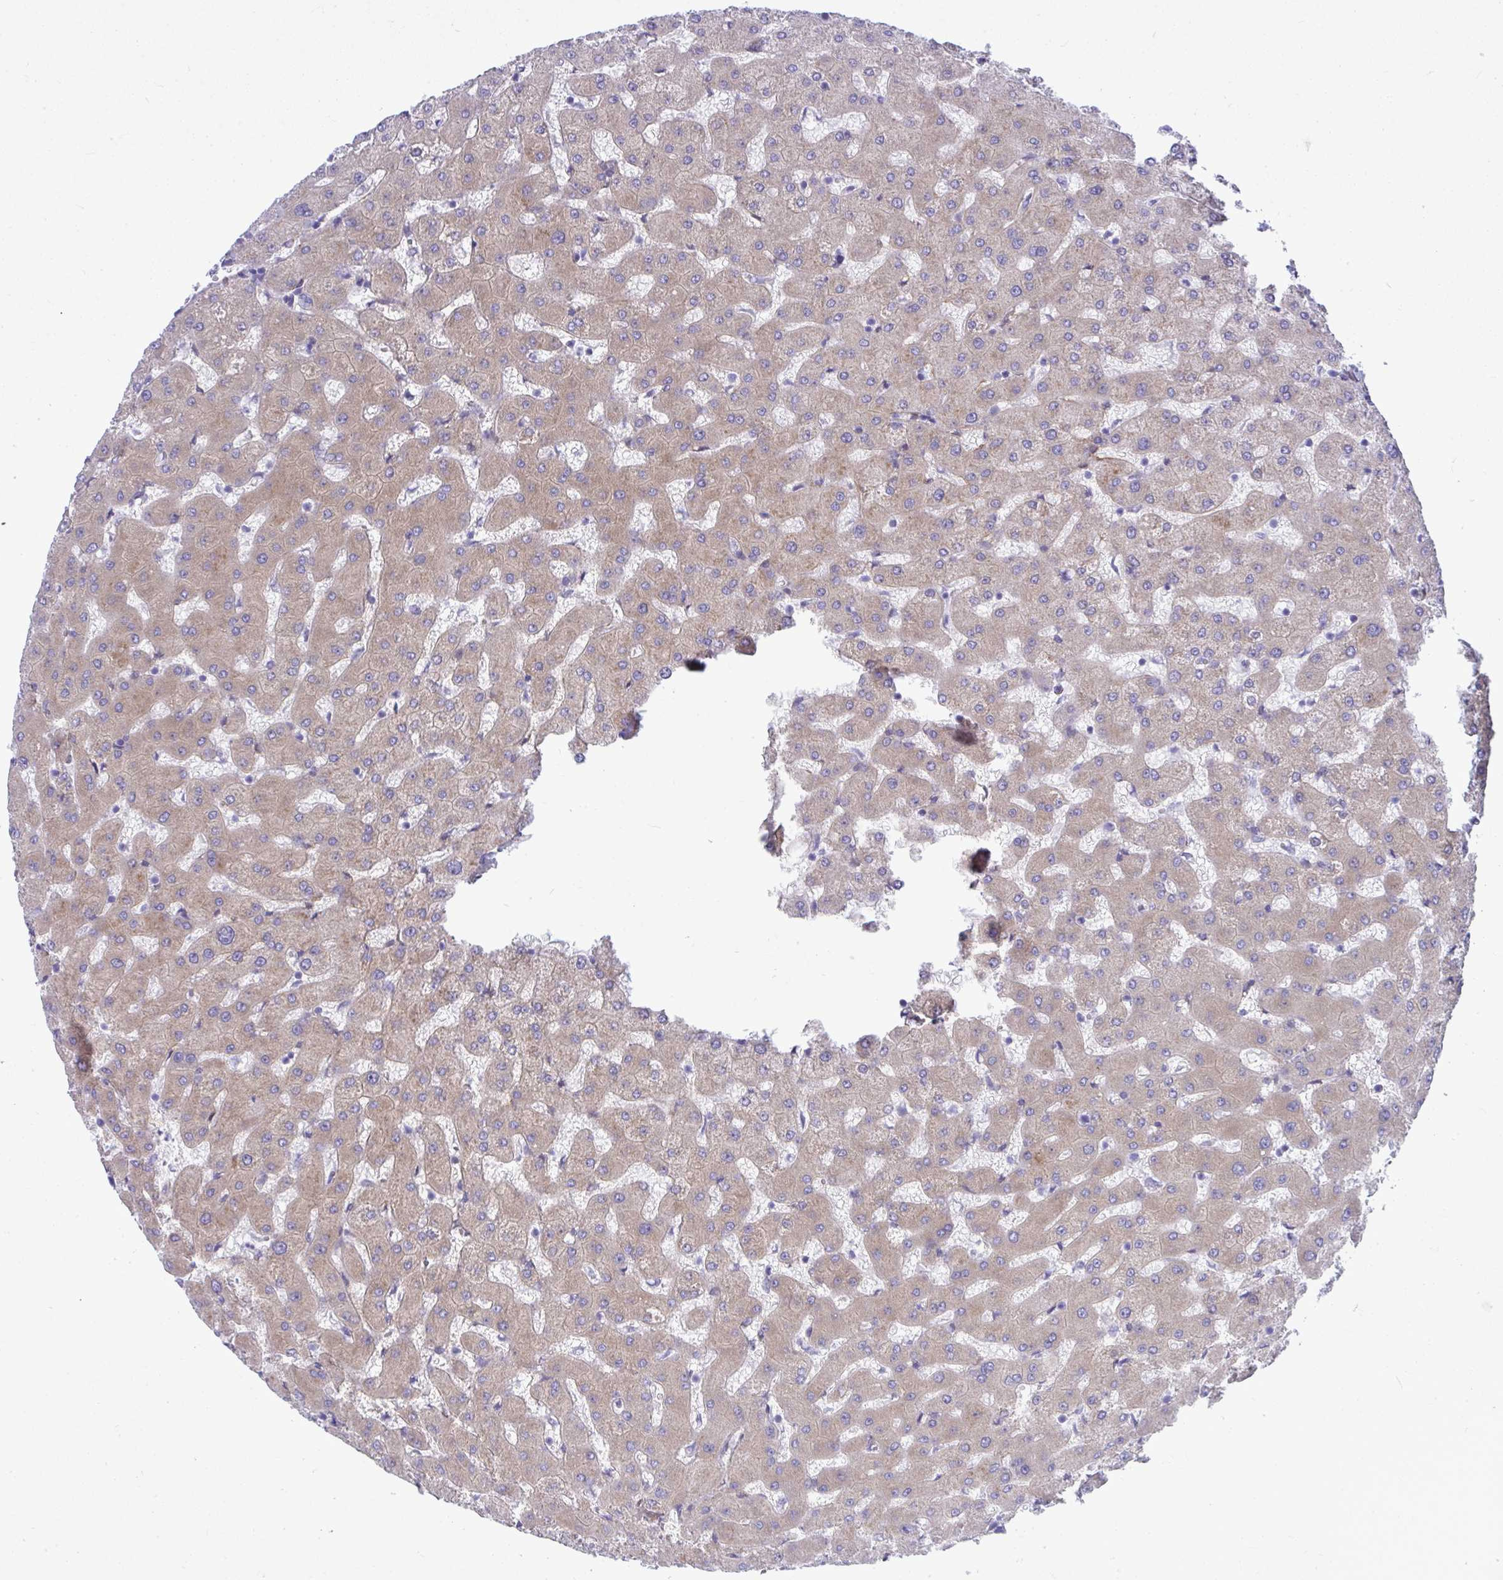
{"staining": {"intensity": "negative", "quantity": "none", "location": "none"}, "tissue": "liver", "cell_type": "Cholangiocytes", "image_type": "normal", "snomed": [{"axis": "morphology", "description": "Normal tissue, NOS"}, {"axis": "topography", "description": "Liver"}], "caption": "Liver was stained to show a protein in brown. There is no significant expression in cholangiocytes.", "gene": "LIMS2", "patient": {"sex": "female", "age": 63}}